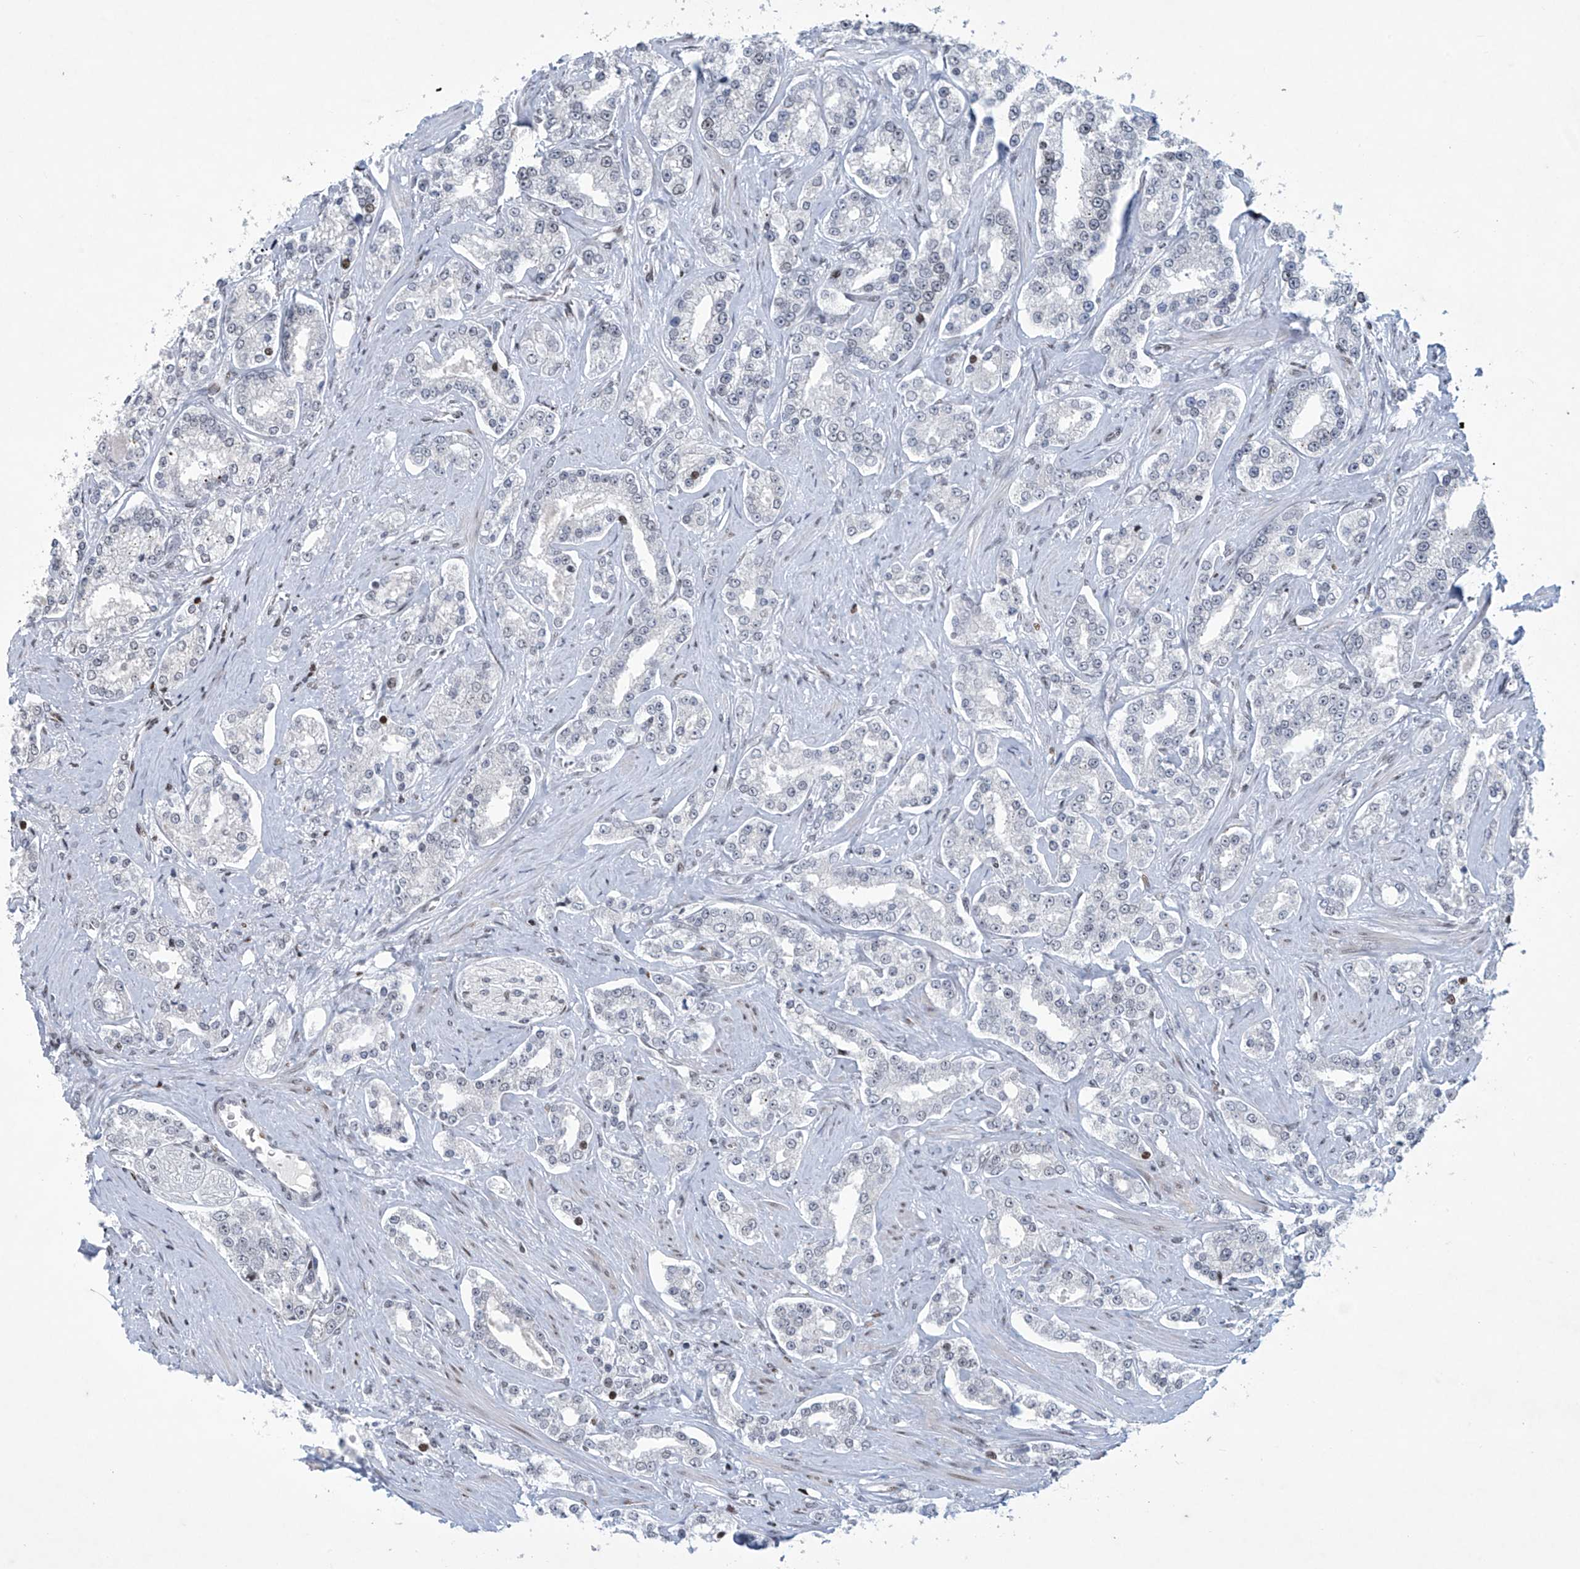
{"staining": {"intensity": "negative", "quantity": "none", "location": "none"}, "tissue": "prostate cancer", "cell_type": "Tumor cells", "image_type": "cancer", "snomed": [{"axis": "morphology", "description": "Normal tissue, NOS"}, {"axis": "morphology", "description": "Adenocarcinoma, High grade"}, {"axis": "topography", "description": "Prostate"}], "caption": "Tumor cells show no significant expression in prostate cancer (high-grade adenocarcinoma).", "gene": "RFX7", "patient": {"sex": "male", "age": 83}}